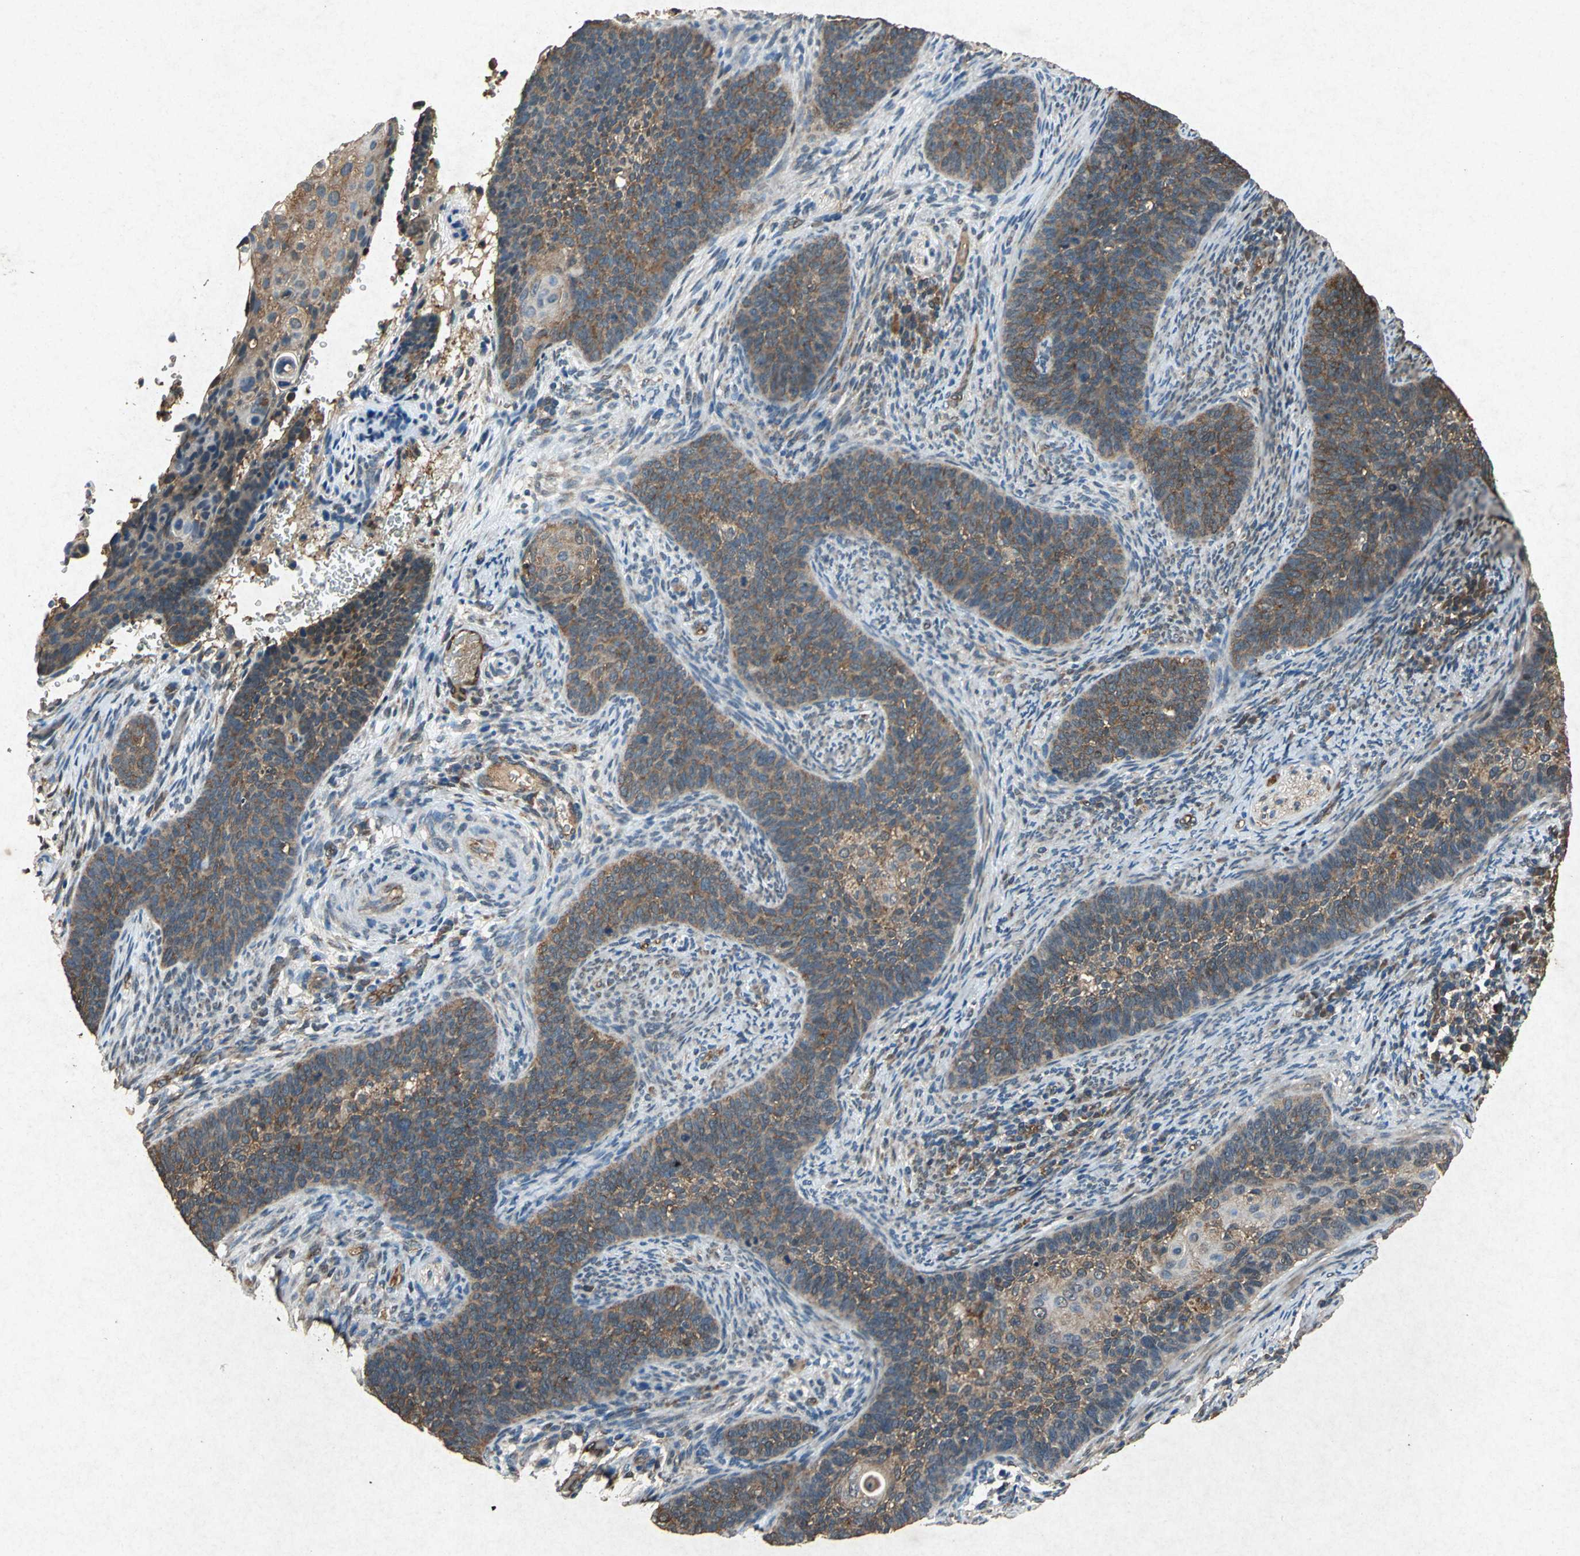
{"staining": {"intensity": "moderate", "quantity": ">75%", "location": "cytoplasmic/membranous"}, "tissue": "cervical cancer", "cell_type": "Tumor cells", "image_type": "cancer", "snomed": [{"axis": "morphology", "description": "Squamous cell carcinoma, NOS"}, {"axis": "topography", "description": "Cervix"}], "caption": "Approximately >75% of tumor cells in cervical squamous cell carcinoma show moderate cytoplasmic/membranous protein staining as visualized by brown immunohistochemical staining.", "gene": "HSP90AB1", "patient": {"sex": "female", "age": 33}}